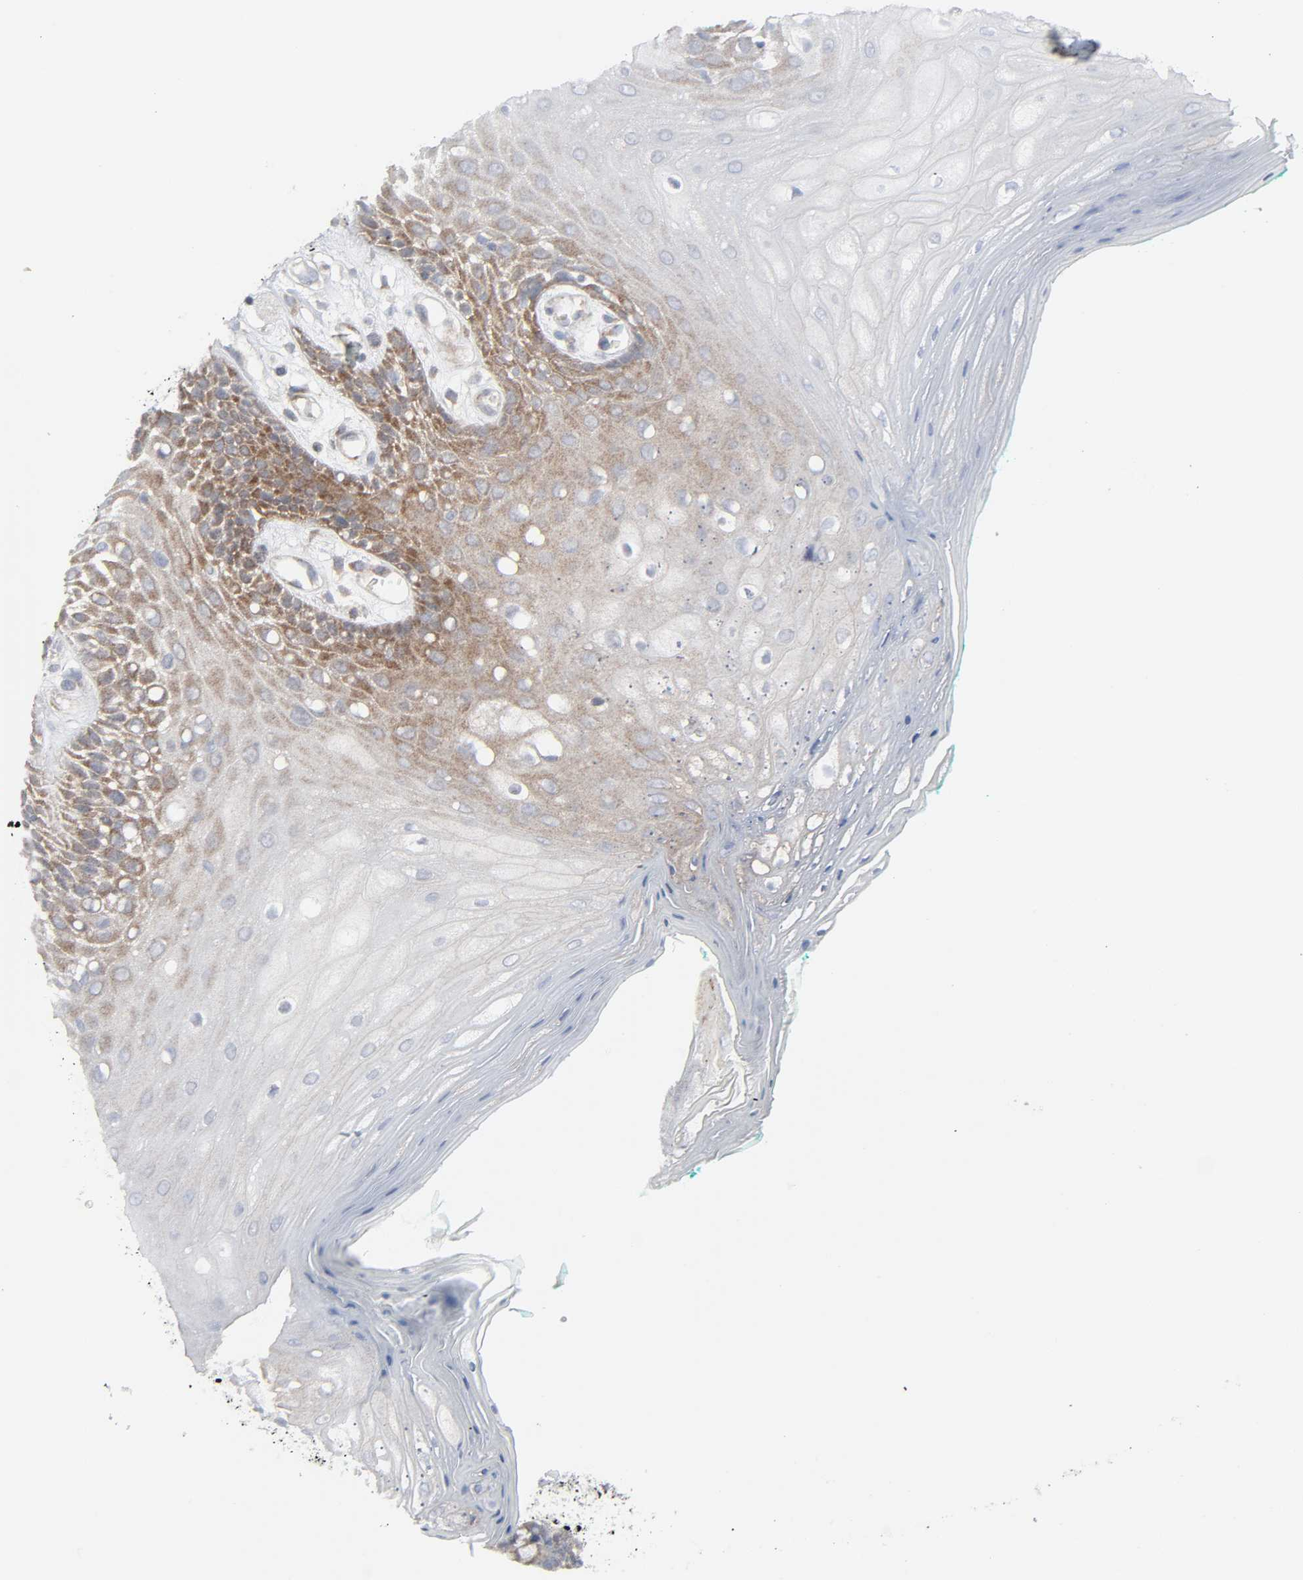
{"staining": {"intensity": "weak", "quantity": "25%-75%", "location": "cytoplasmic/membranous"}, "tissue": "oral mucosa", "cell_type": "Squamous epithelial cells", "image_type": "normal", "snomed": [{"axis": "morphology", "description": "Normal tissue, NOS"}, {"axis": "morphology", "description": "Squamous cell carcinoma, NOS"}, {"axis": "topography", "description": "Skeletal muscle"}, {"axis": "topography", "description": "Oral tissue"}, {"axis": "topography", "description": "Head-Neck"}], "caption": "Brown immunohistochemical staining in unremarkable human oral mucosa demonstrates weak cytoplasmic/membranous staining in about 25%-75% of squamous epithelial cells.", "gene": "GSK3A", "patient": {"sex": "female", "age": 84}}